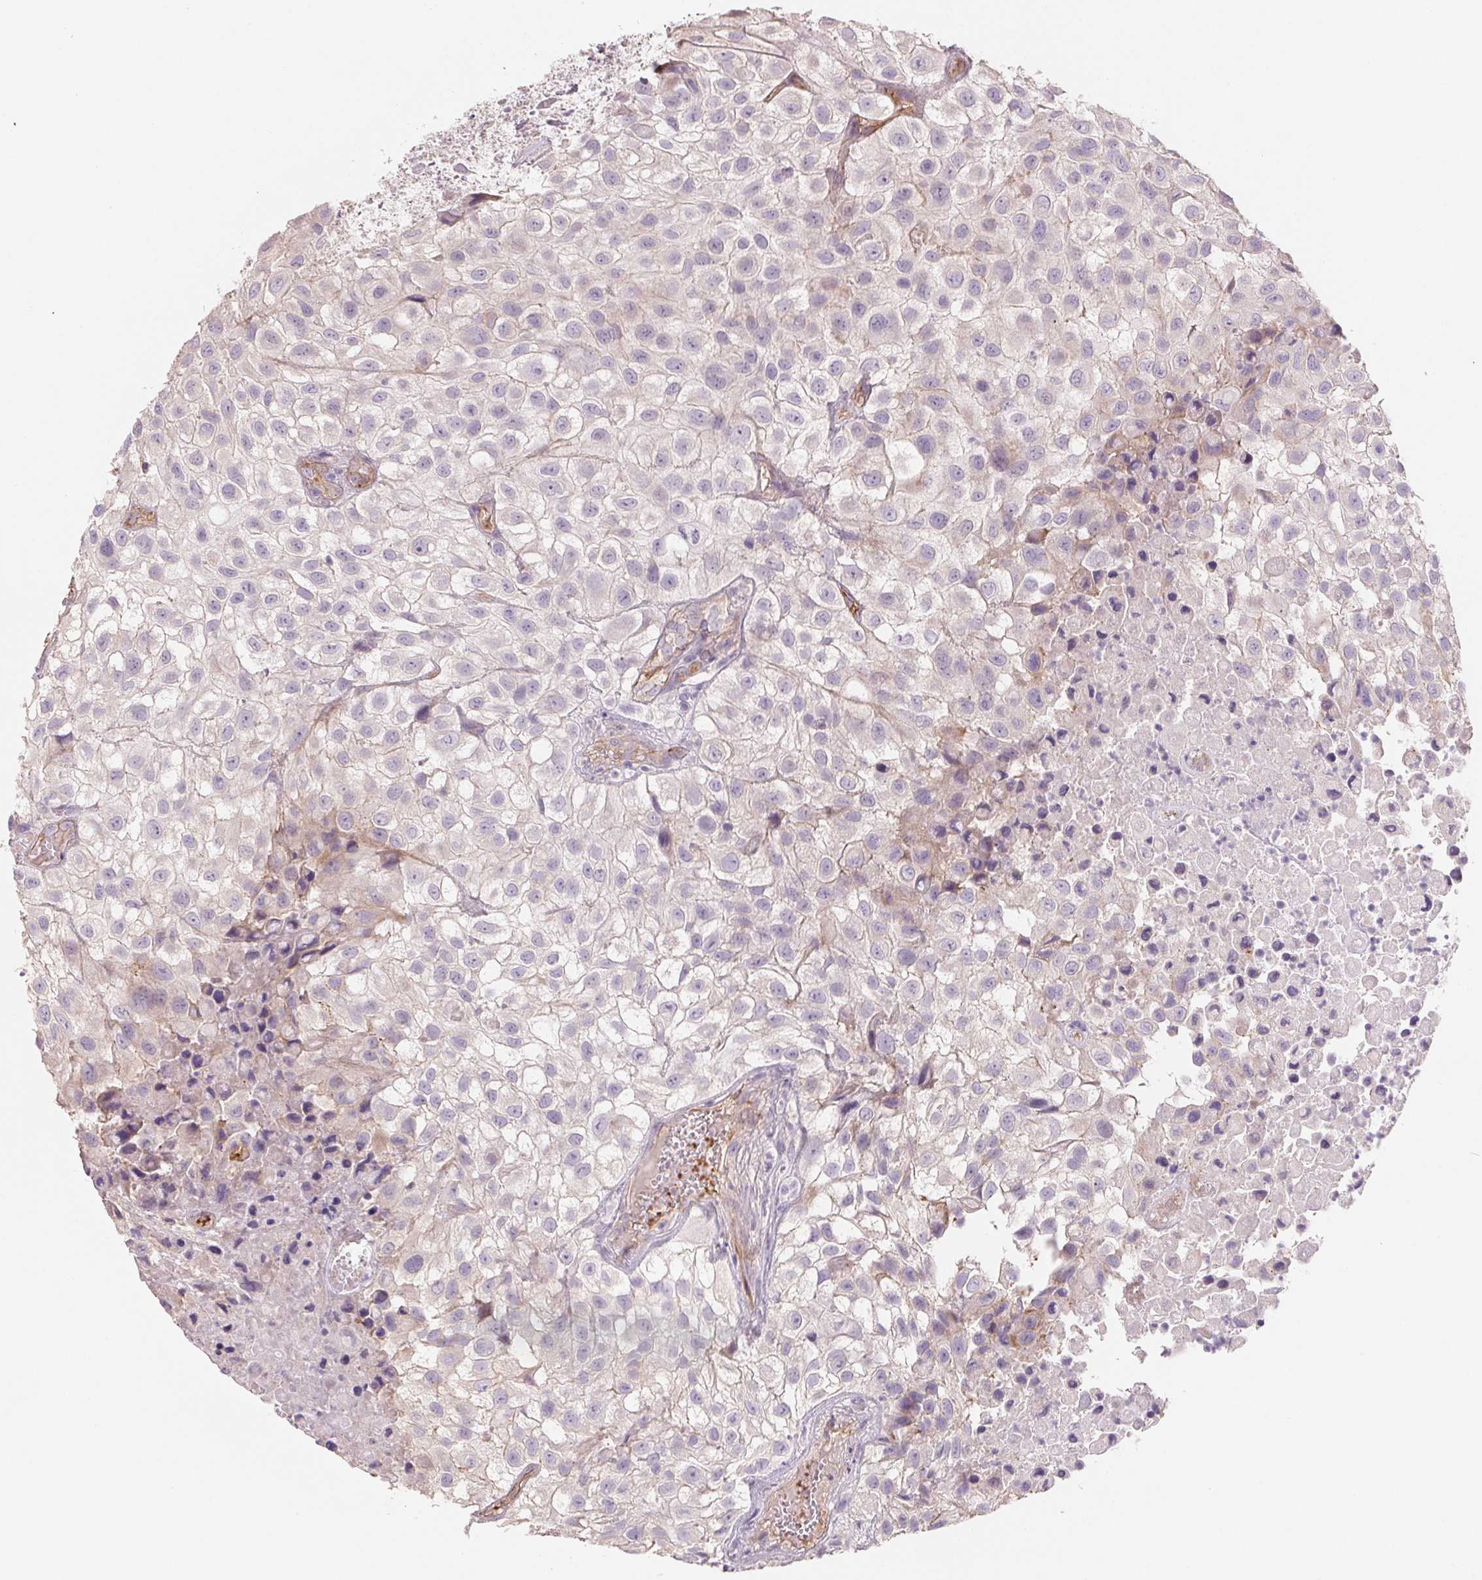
{"staining": {"intensity": "negative", "quantity": "none", "location": "none"}, "tissue": "urothelial cancer", "cell_type": "Tumor cells", "image_type": "cancer", "snomed": [{"axis": "morphology", "description": "Urothelial carcinoma, High grade"}, {"axis": "topography", "description": "Urinary bladder"}], "caption": "Urothelial cancer was stained to show a protein in brown. There is no significant positivity in tumor cells. Nuclei are stained in blue.", "gene": "ANKRD13B", "patient": {"sex": "male", "age": 56}}